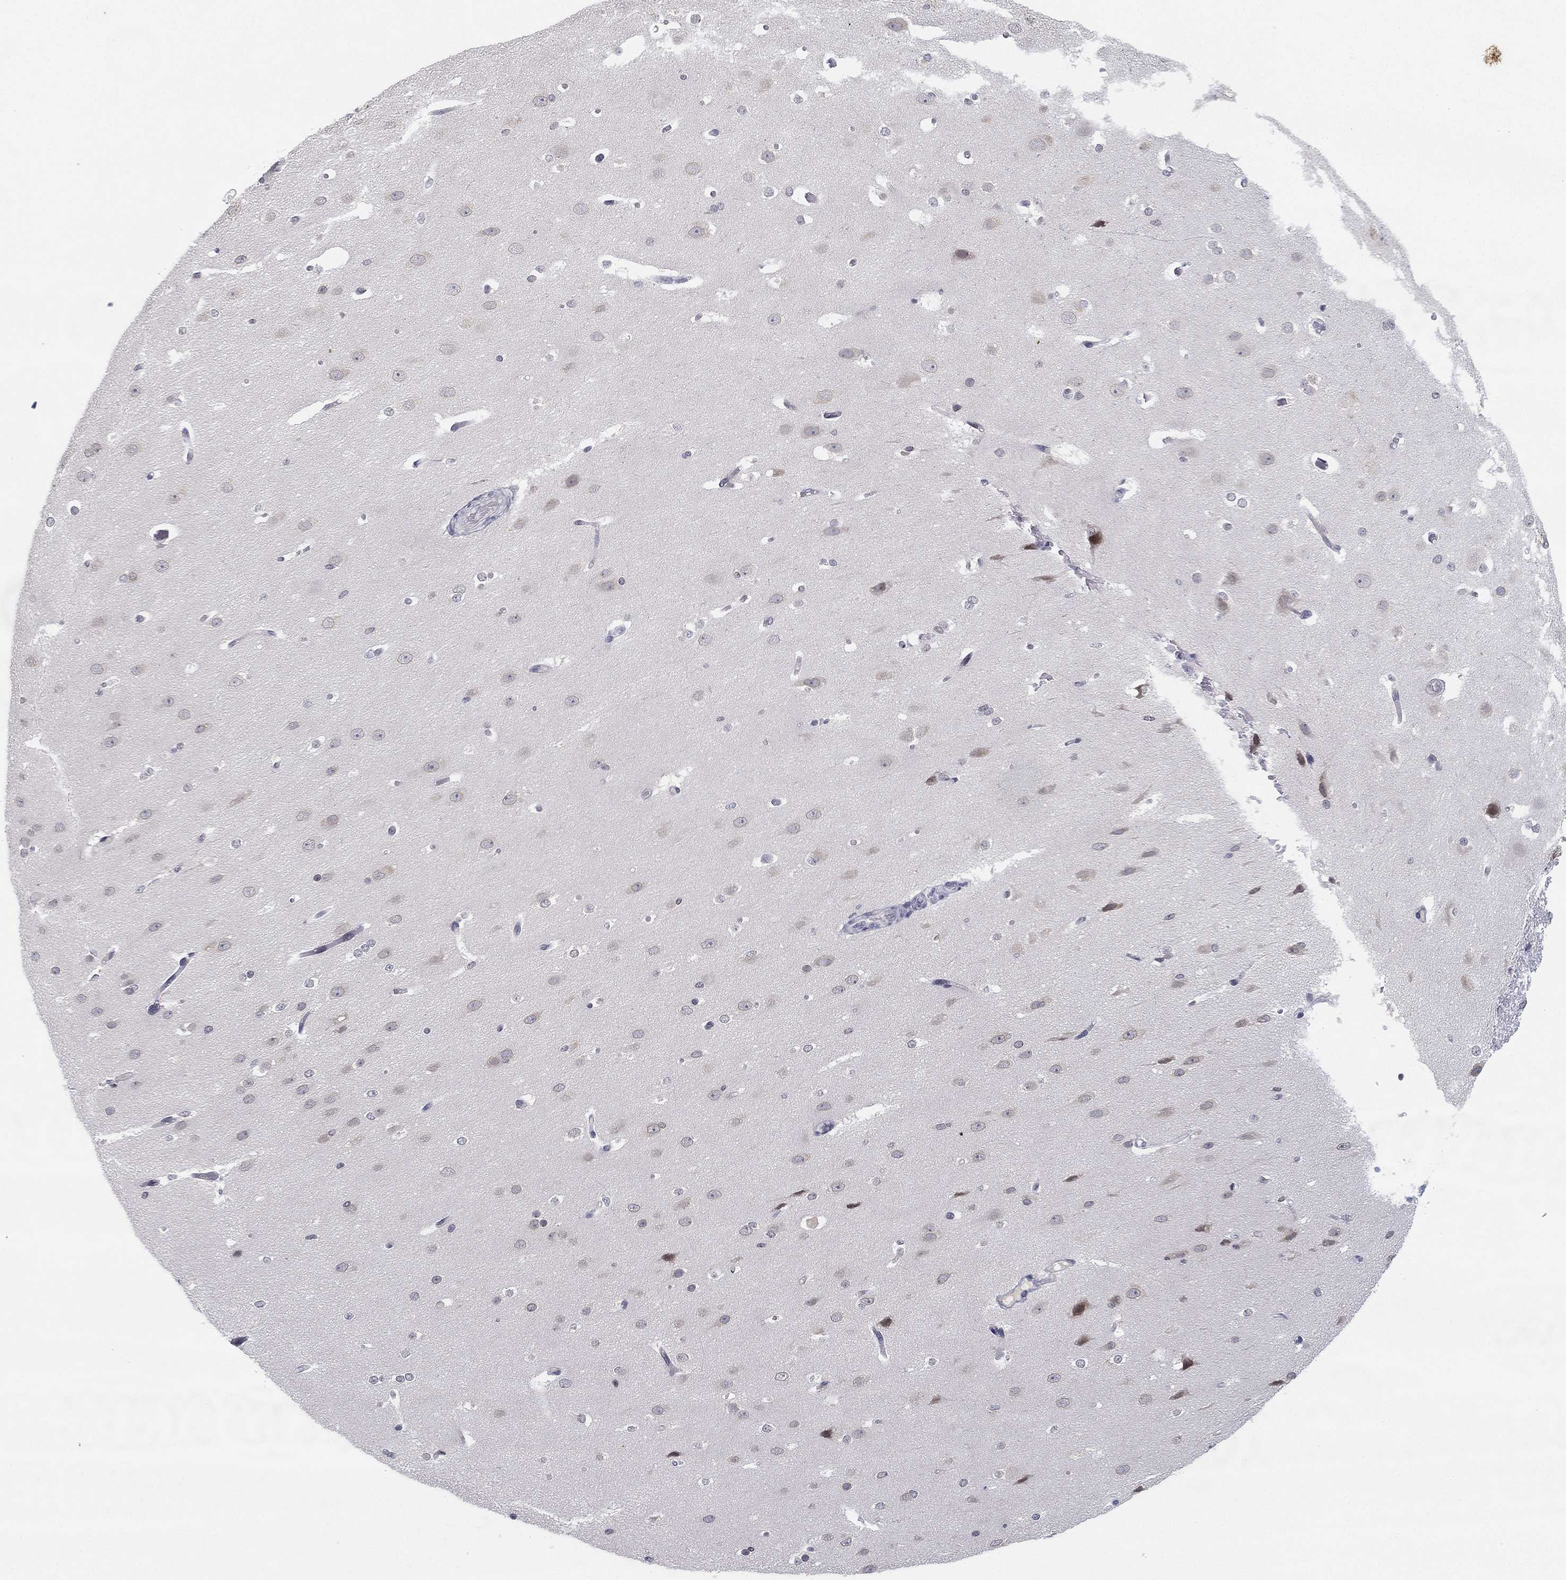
{"staining": {"intensity": "negative", "quantity": "none", "location": "none"}, "tissue": "cerebral cortex", "cell_type": "Endothelial cells", "image_type": "normal", "snomed": [{"axis": "morphology", "description": "Normal tissue, NOS"}, {"axis": "morphology", "description": "Inflammation, NOS"}, {"axis": "topography", "description": "Cerebral cortex"}], "caption": "High magnification brightfield microscopy of unremarkable cerebral cortex stained with DAB (brown) and counterstained with hematoxylin (blue): endothelial cells show no significant expression.", "gene": "MS4A8", "patient": {"sex": "male", "age": 6}}